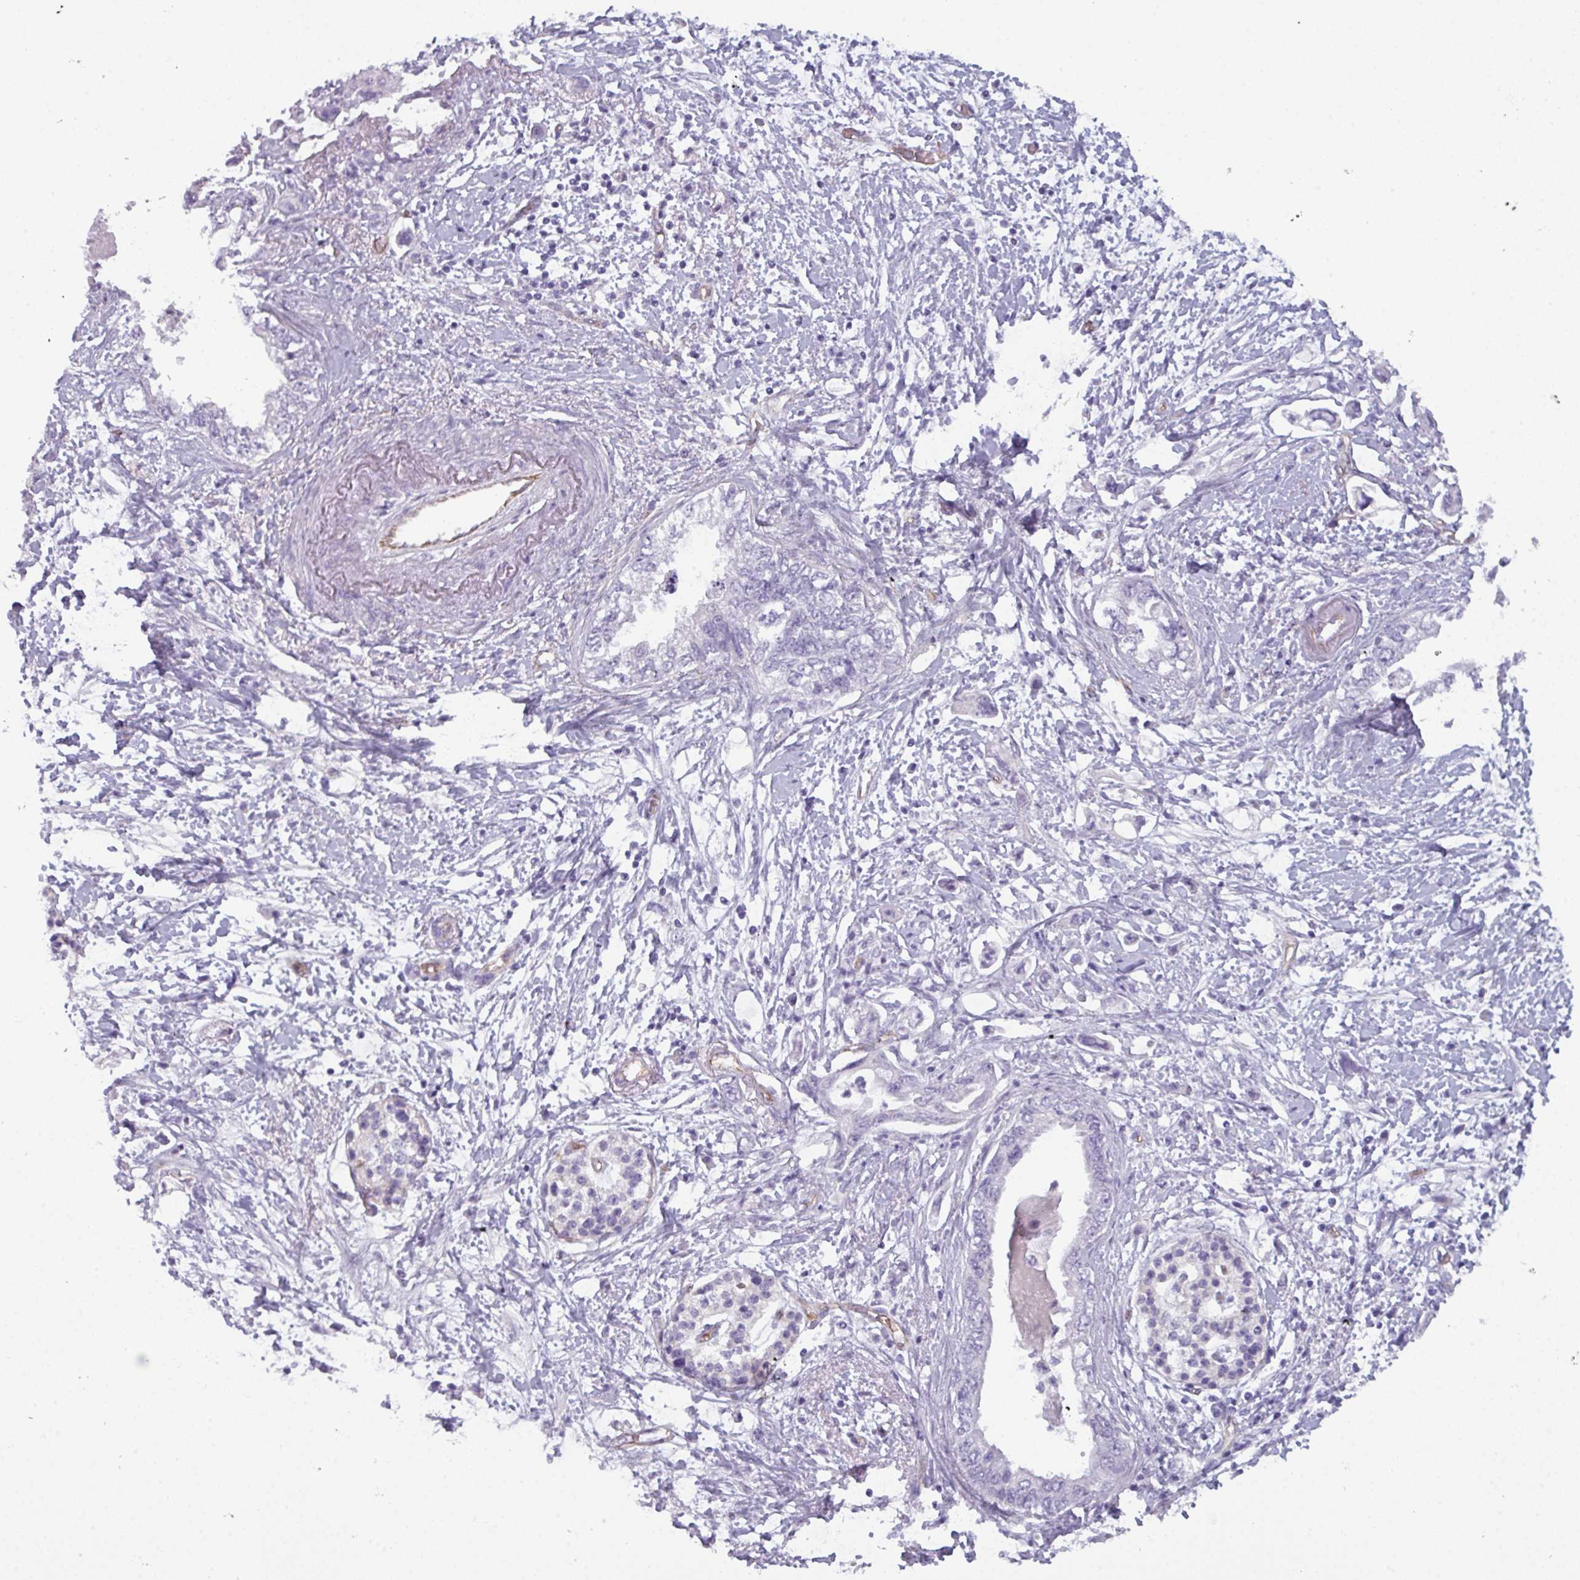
{"staining": {"intensity": "negative", "quantity": "none", "location": "none"}, "tissue": "pancreatic cancer", "cell_type": "Tumor cells", "image_type": "cancer", "snomed": [{"axis": "morphology", "description": "Adenocarcinoma, NOS"}, {"axis": "topography", "description": "Pancreas"}], "caption": "This is an IHC image of human pancreatic cancer (adenocarcinoma). There is no positivity in tumor cells.", "gene": "AREL1", "patient": {"sex": "female", "age": 73}}